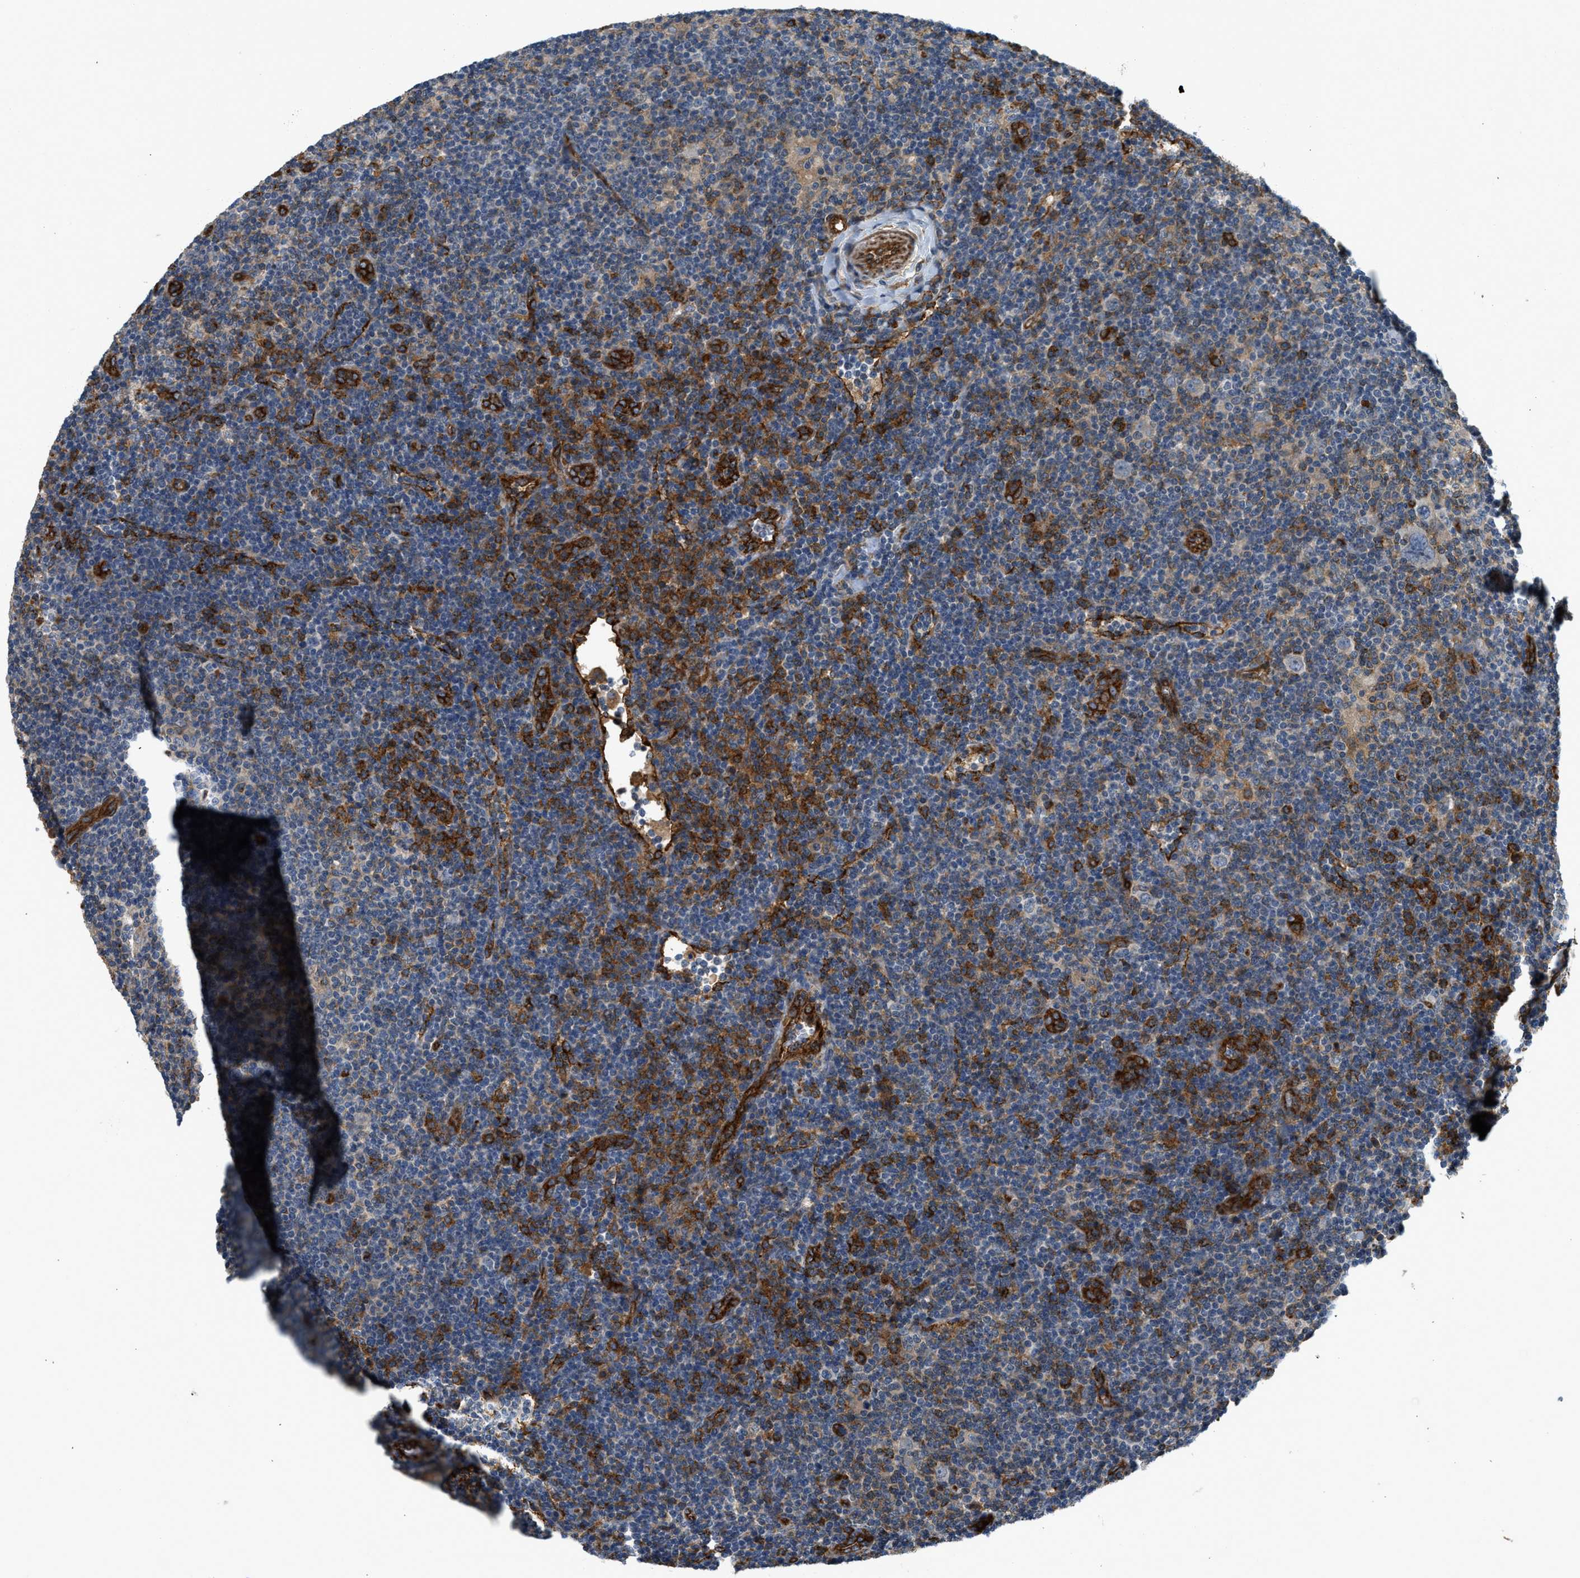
{"staining": {"intensity": "negative", "quantity": "none", "location": "none"}, "tissue": "lymphoma", "cell_type": "Tumor cells", "image_type": "cancer", "snomed": [{"axis": "morphology", "description": "Hodgkin's disease, NOS"}, {"axis": "topography", "description": "Lymph node"}], "caption": "Immunohistochemical staining of Hodgkin's disease shows no significant expression in tumor cells. (DAB immunohistochemistry visualized using brightfield microscopy, high magnification).", "gene": "HIP1", "patient": {"sex": "female", "age": 57}}